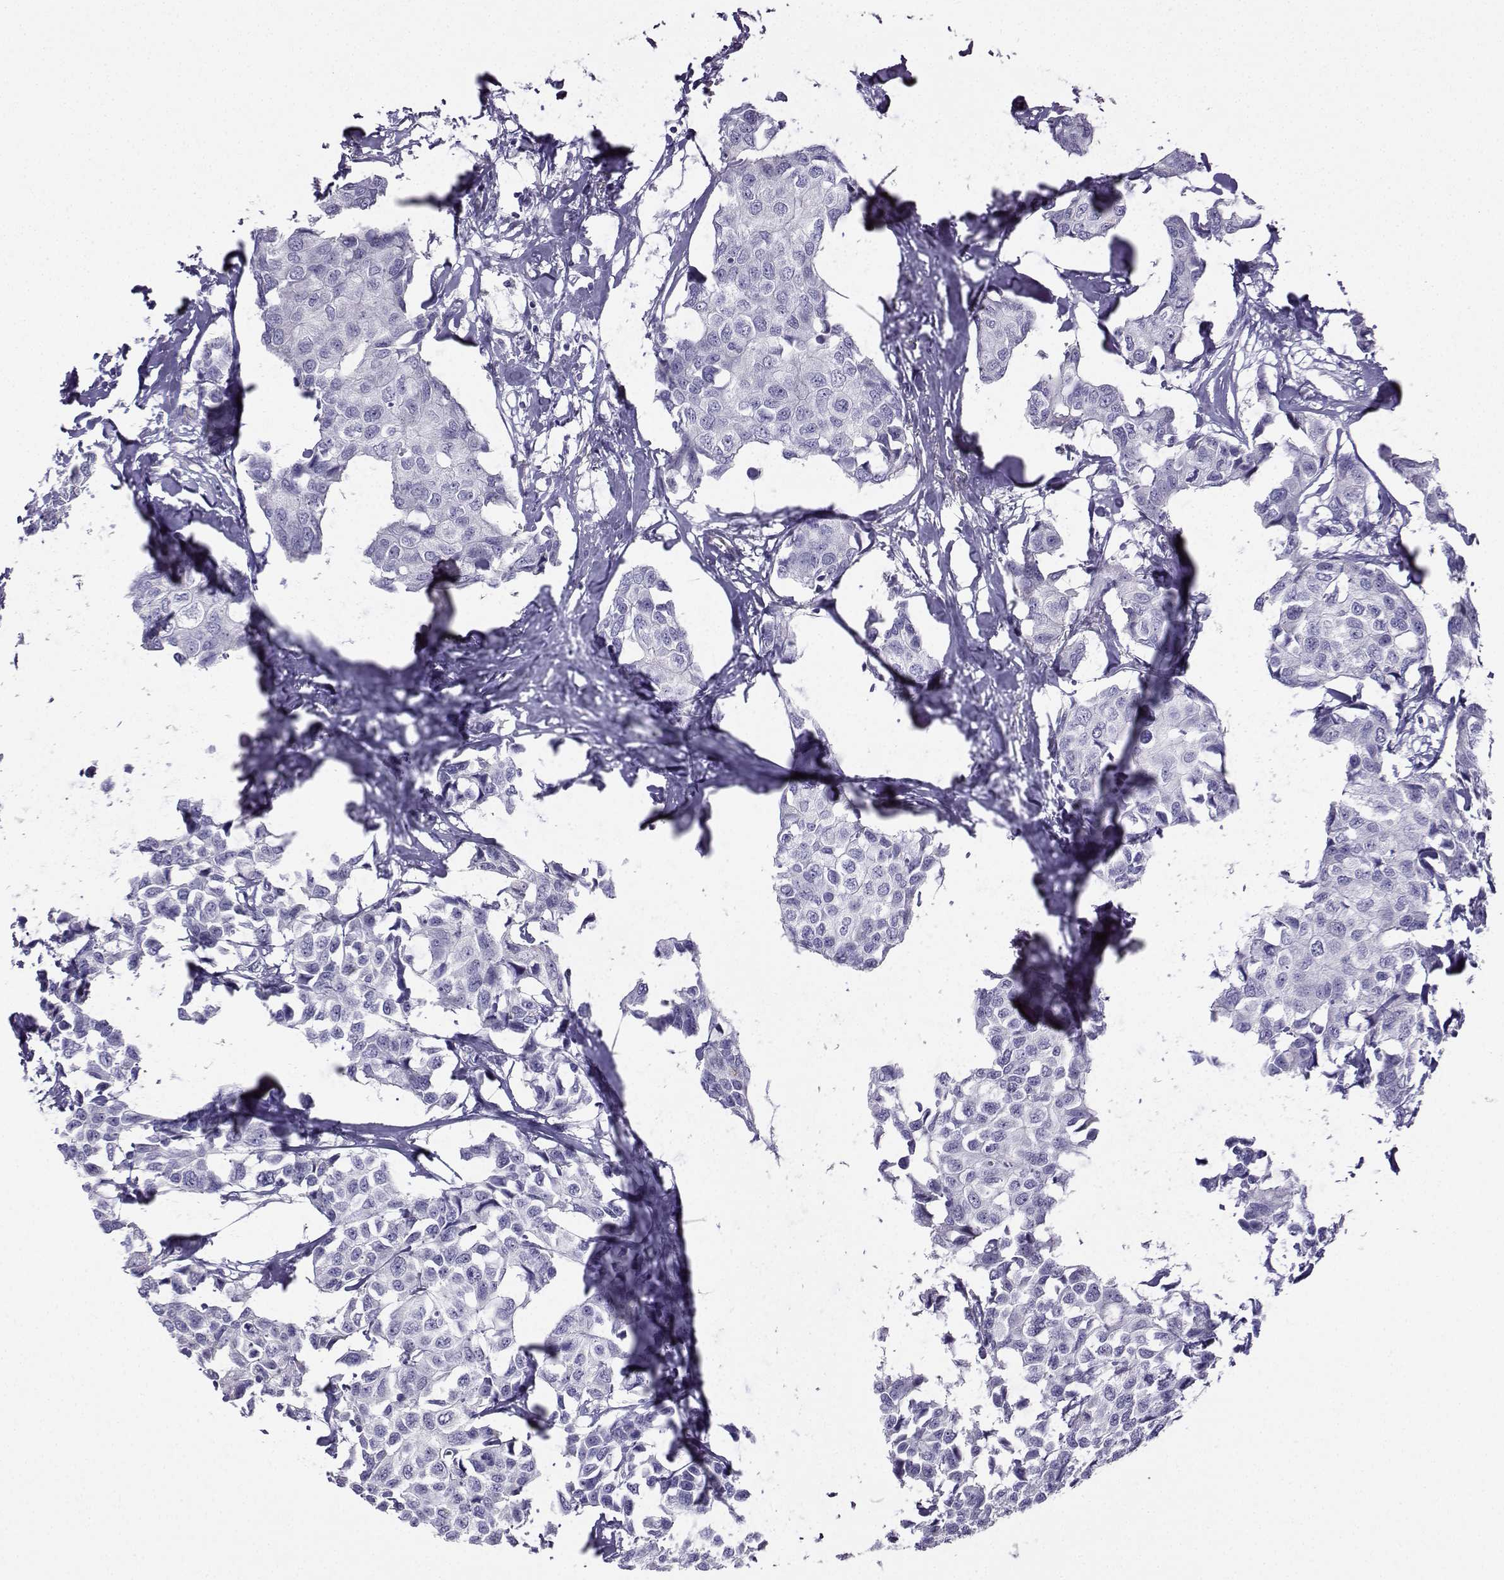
{"staining": {"intensity": "negative", "quantity": "none", "location": "none"}, "tissue": "breast cancer", "cell_type": "Tumor cells", "image_type": "cancer", "snomed": [{"axis": "morphology", "description": "Duct carcinoma"}, {"axis": "topography", "description": "Breast"}], "caption": "Immunohistochemistry histopathology image of breast invasive ductal carcinoma stained for a protein (brown), which shows no positivity in tumor cells.", "gene": "FBXO24", "patient": {"sex": "female", "age": 80}}